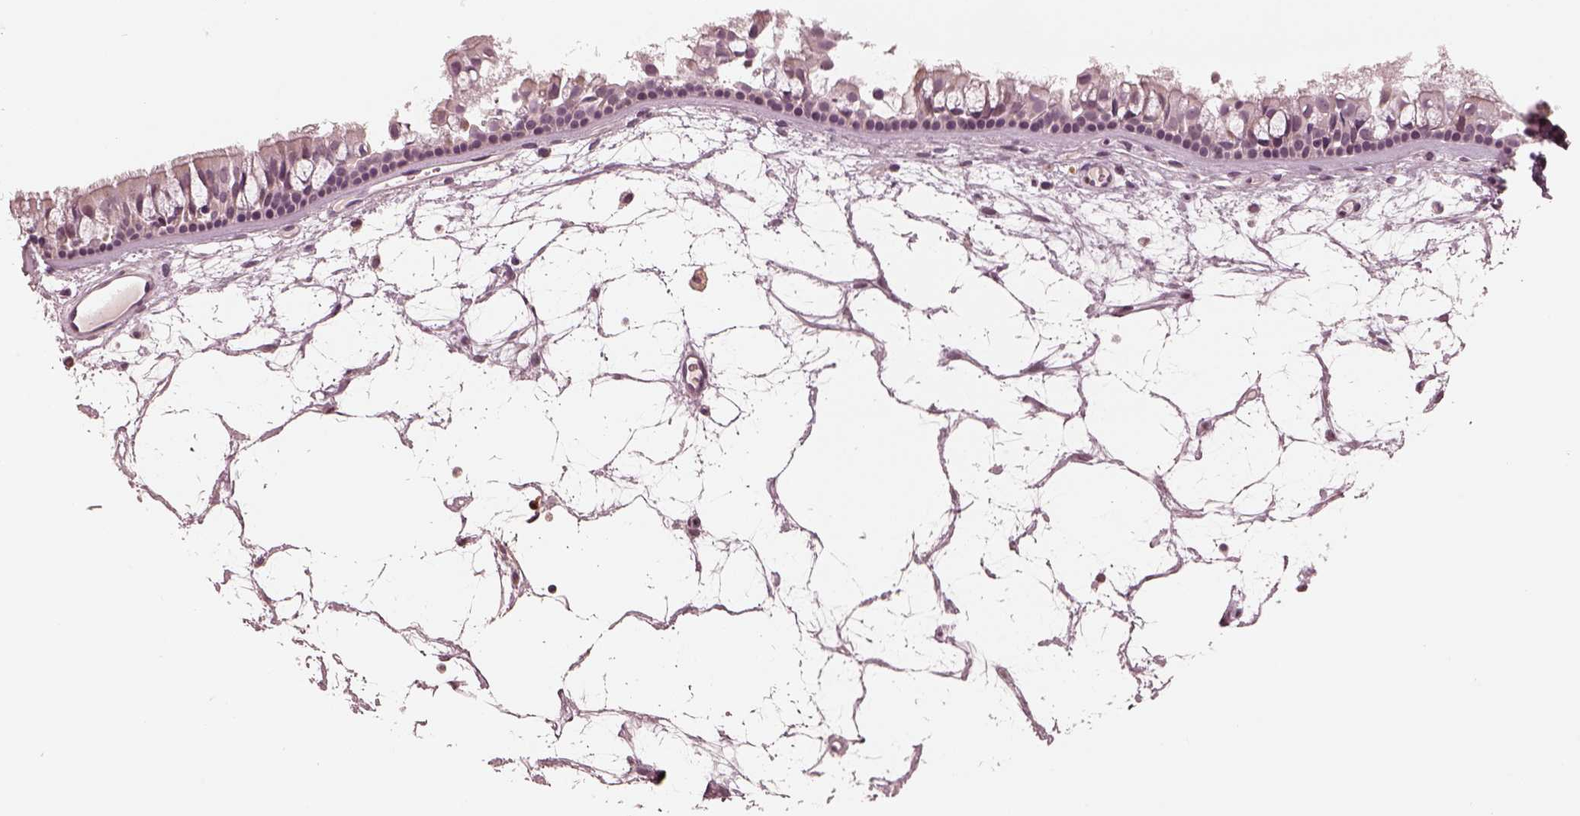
{"staining": {"intensity": "negative", "quantity": "none", "location": "none"}, "tissue": "nasopharynx", "cell_type": "Respiratory epithelial cells", "image_type": "normal", "snomed": [{"axis": "morphology", "description": "Normal tissue, NOS"}, {"axis": "topography", "description": "Nasopharynx"}], "caption": "Immunohistochemistry photomicrograph of benign nasopharynx stained for a protein (brown), which demonstrates no positivity in respiratory epithelial cells.", "gene": "OPTC", "patient": {"sex": "female", "age": 68}}